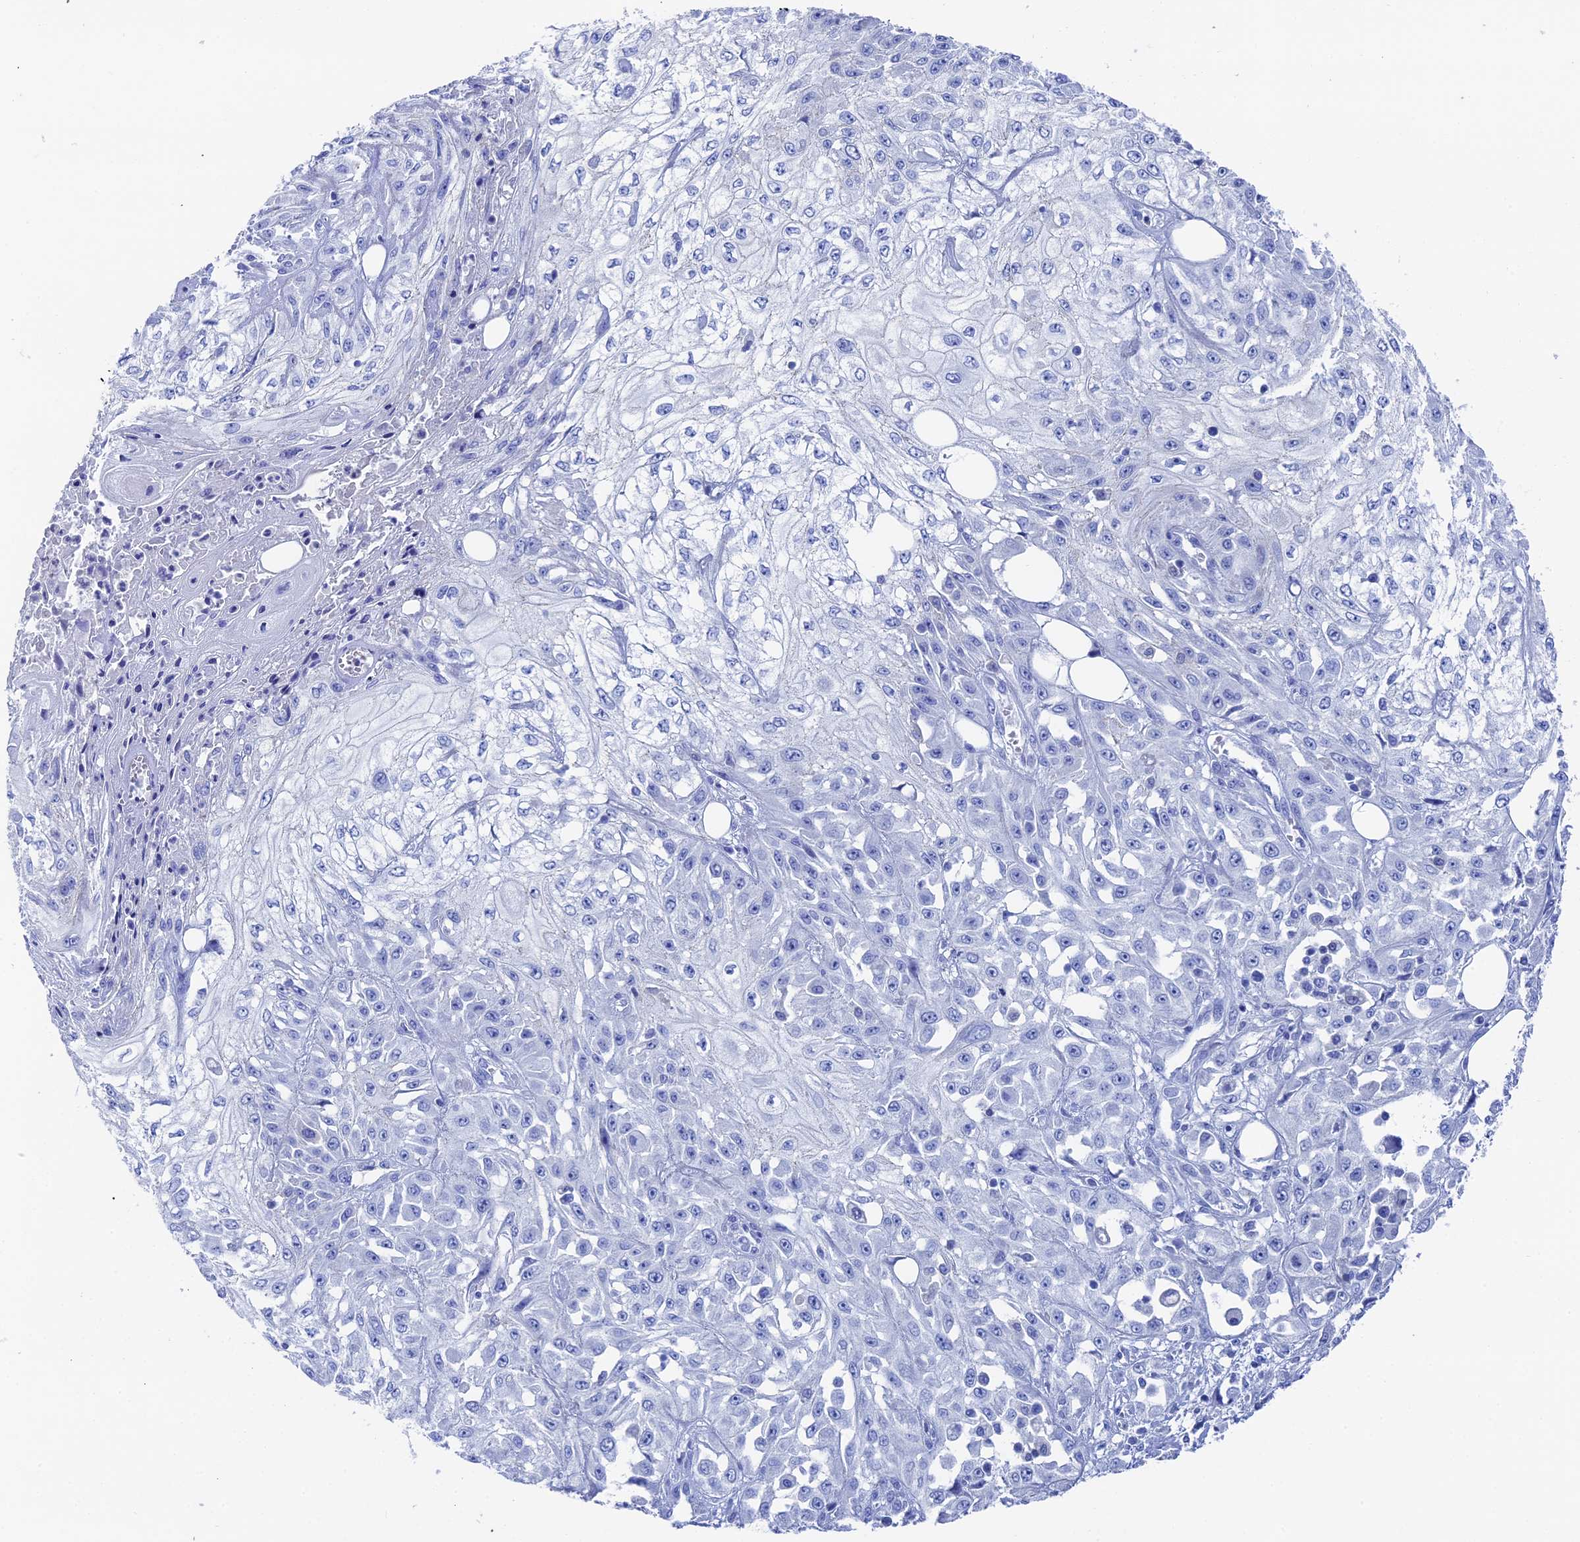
{"staining": {"intensity": "negative", "quantity": "none", "location": "none"}, "tissue": "skin cancer", "cell_type": "Tumor cells", "image_type": "cancer", "snomed": [{"axis": "morphology", "description": "Squamous cell carcinoma, NOS"}, {"axis": "morphology", "description": "Squamous cell carcinoma, metastatic, NOS"}, {"axis": "topography", "description": "Skin"}, {"axis": "topography", "description": "Lymph node"}], "caption": "Tumor cells show no significant positivity in metastatic squamous cell carcinoma (skin).", "gene": "UNC119", "patient": {"sex": "male", "age": 75}}